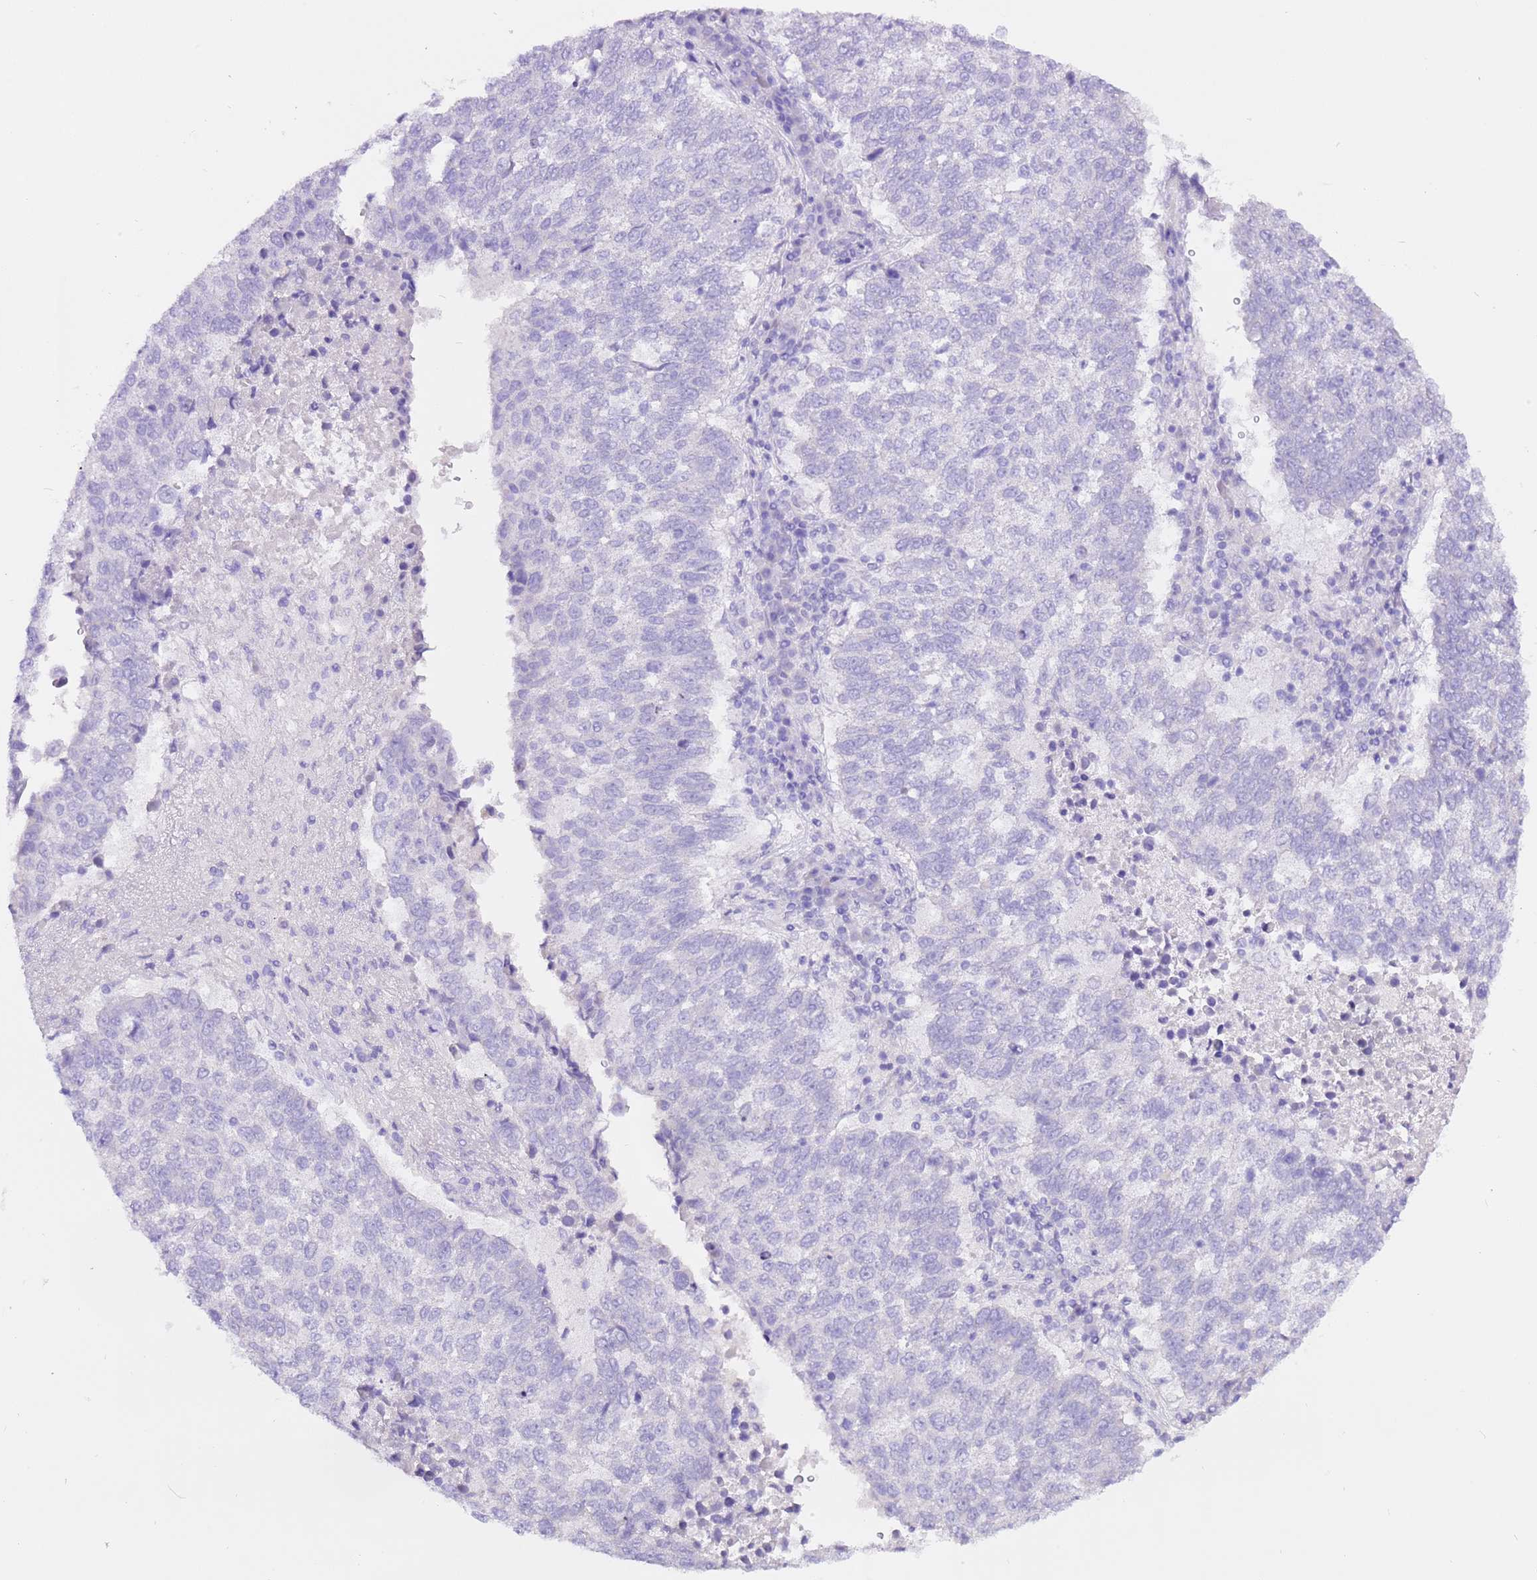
{"staining": {"intensity": "negative", "quantity": "none", "location": "none"}, "tissue": "lung cancer", "cell_type": "Tumor cells", "image_type": "cancer", "snomed": [{"axis": "morphology", "description": "Squamous cell carcinoma, NOS"}, {"axis": "topography", "description": "Lung"}], "caption": "Photomicrograph shows no protein positivity in tumor cells of squamous cell carcinoma (lung) tissue.", "gene": "CPB1", "patient": {"sex": "male", "age": 73}}